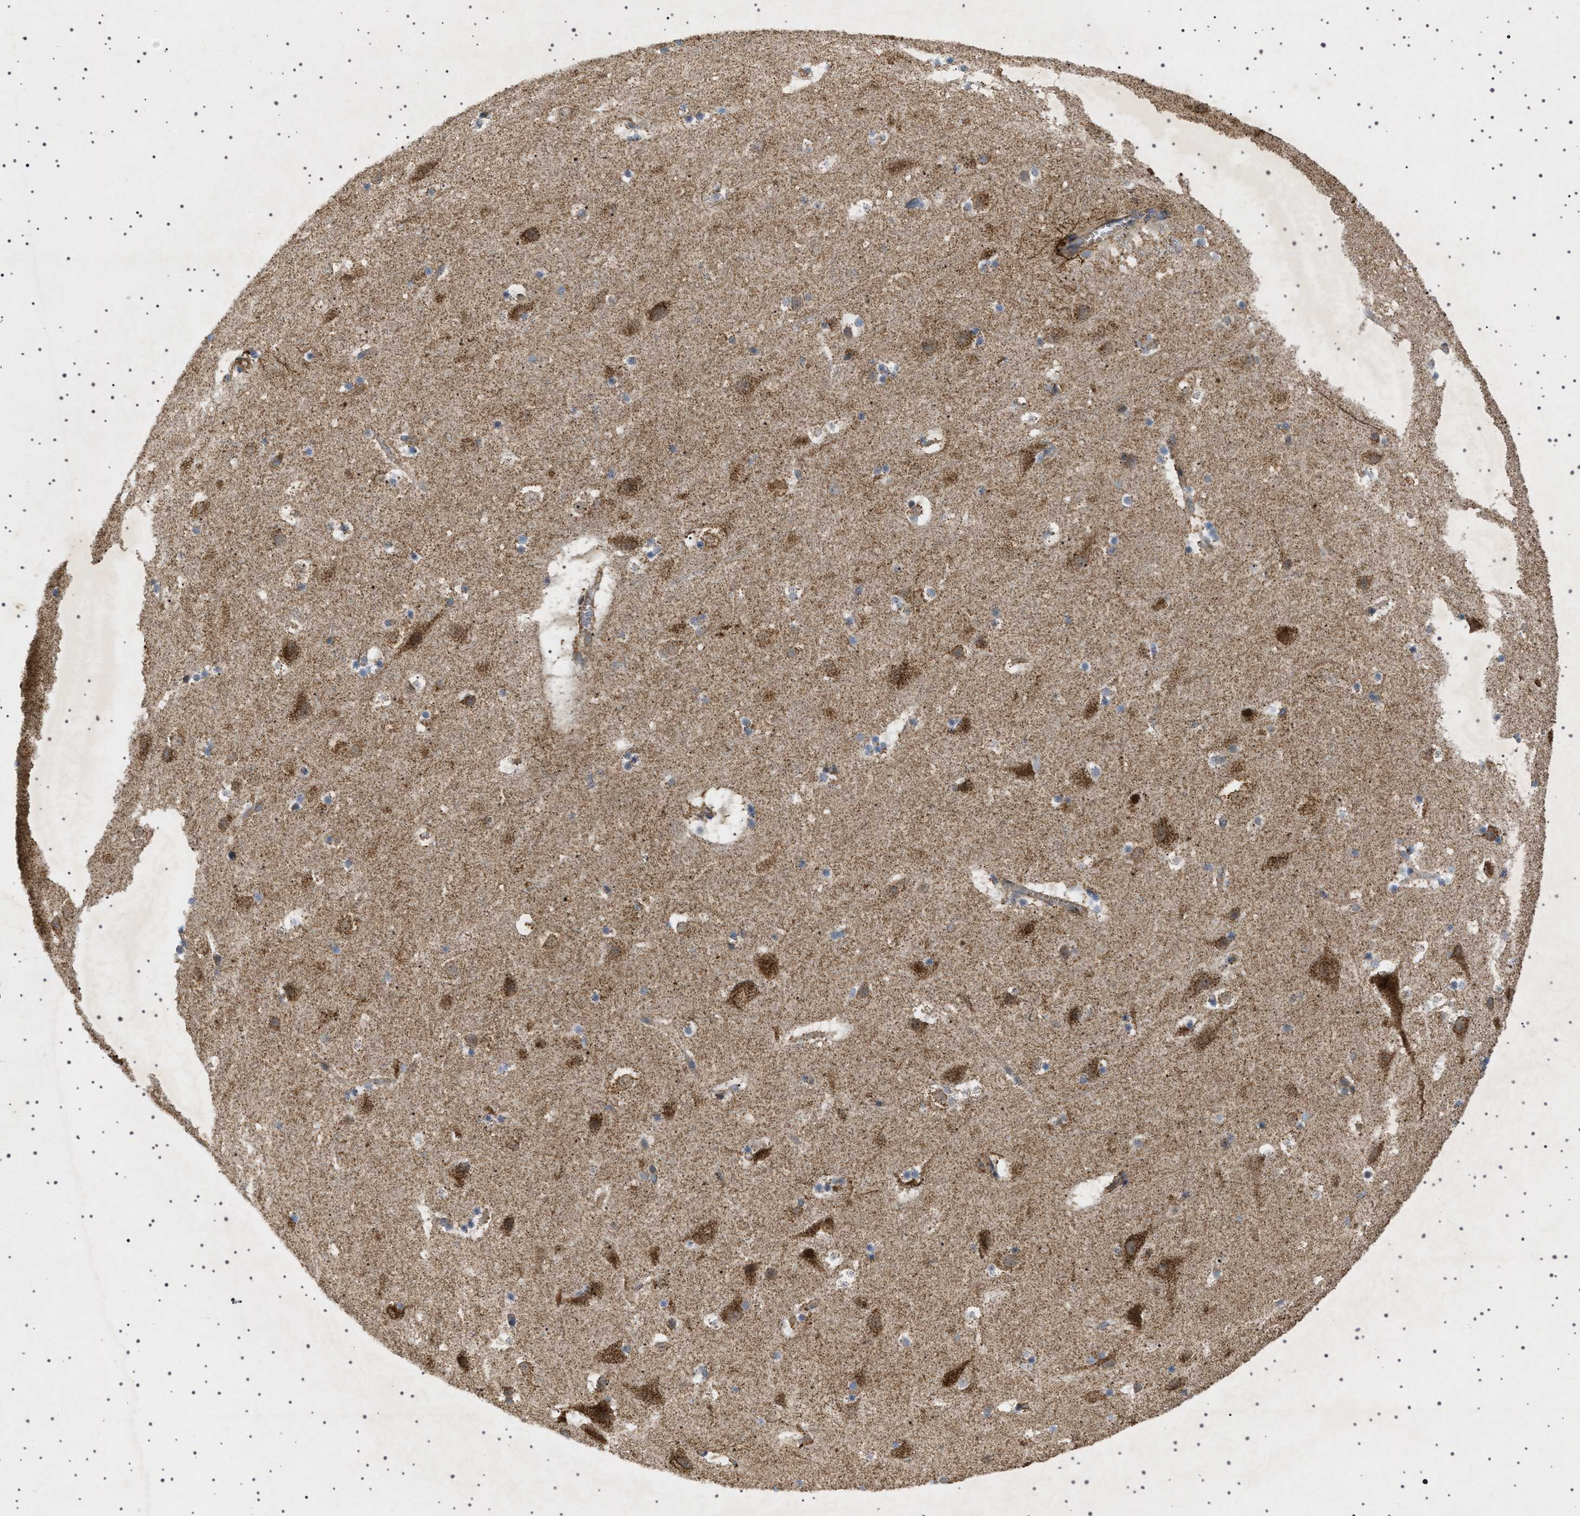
{"staining": {"intensity": "moderate", "quantity": ">75%", "location": "cytoplasmic/membranous"}, "tissue": "cerebral cortex", "cell_type": "Endothelial cells", "image_type": "normal", "snomed": [{"axis": "morphology", "description": "Normal tissue, NOS"}, {"axis": "topography", "description": "Cerebral cortex"}], "caption": "About >75% of endothelial cells in normal cerebral cortex display moderate cytoplasmic/membranous protein positivity as visualized by brown immunohistochemical staining.", "gene": "CCDC186", "patient": {"sex": "male", "age": 45}}